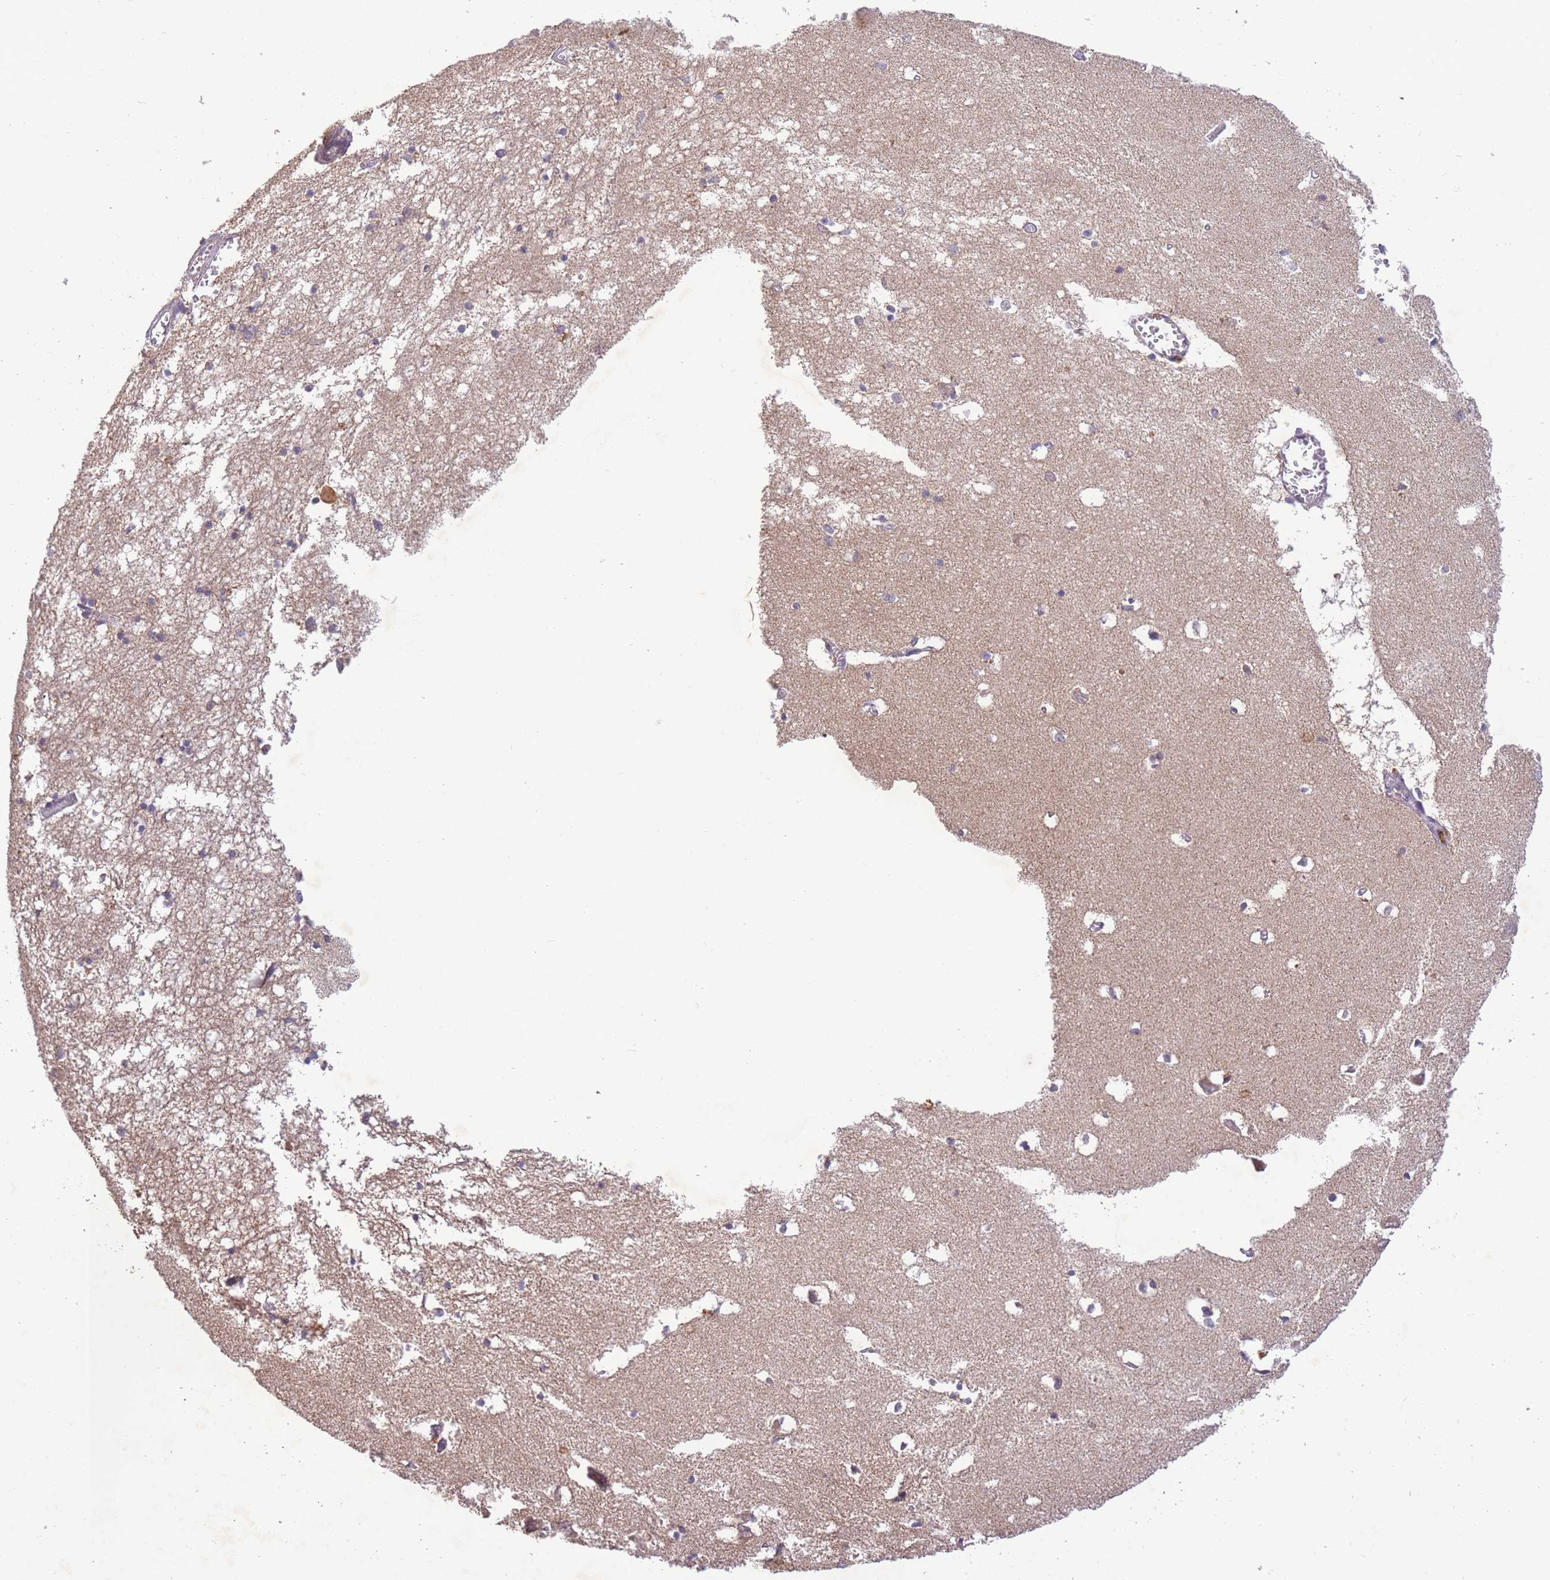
{"staining": {"intensity": "moderate", "quantity": "<25%", "location": "cytoplasmic/membranous"}, "tissue": "hippocampus", "cell_type": "Glial cells", "image_type": "normal", "snomed": [{"axis": "morphology", "description": "Normal tissue, NOS"}, {"axis": "topography", "description": "Hippocampus"}], "caption": "Immunohistochemistry (IHC) (DAB (3,3'-diaminobenzidine)) staining of unremarkable human hippocampus reveals moderate cytoplasmic/membranous protein positivity in approximately <25% of glial cells. (IHC, brightfield microscopy, high magnification).", "gene": "RNF144B", "patient": {"sex": "male", "age": 70}}